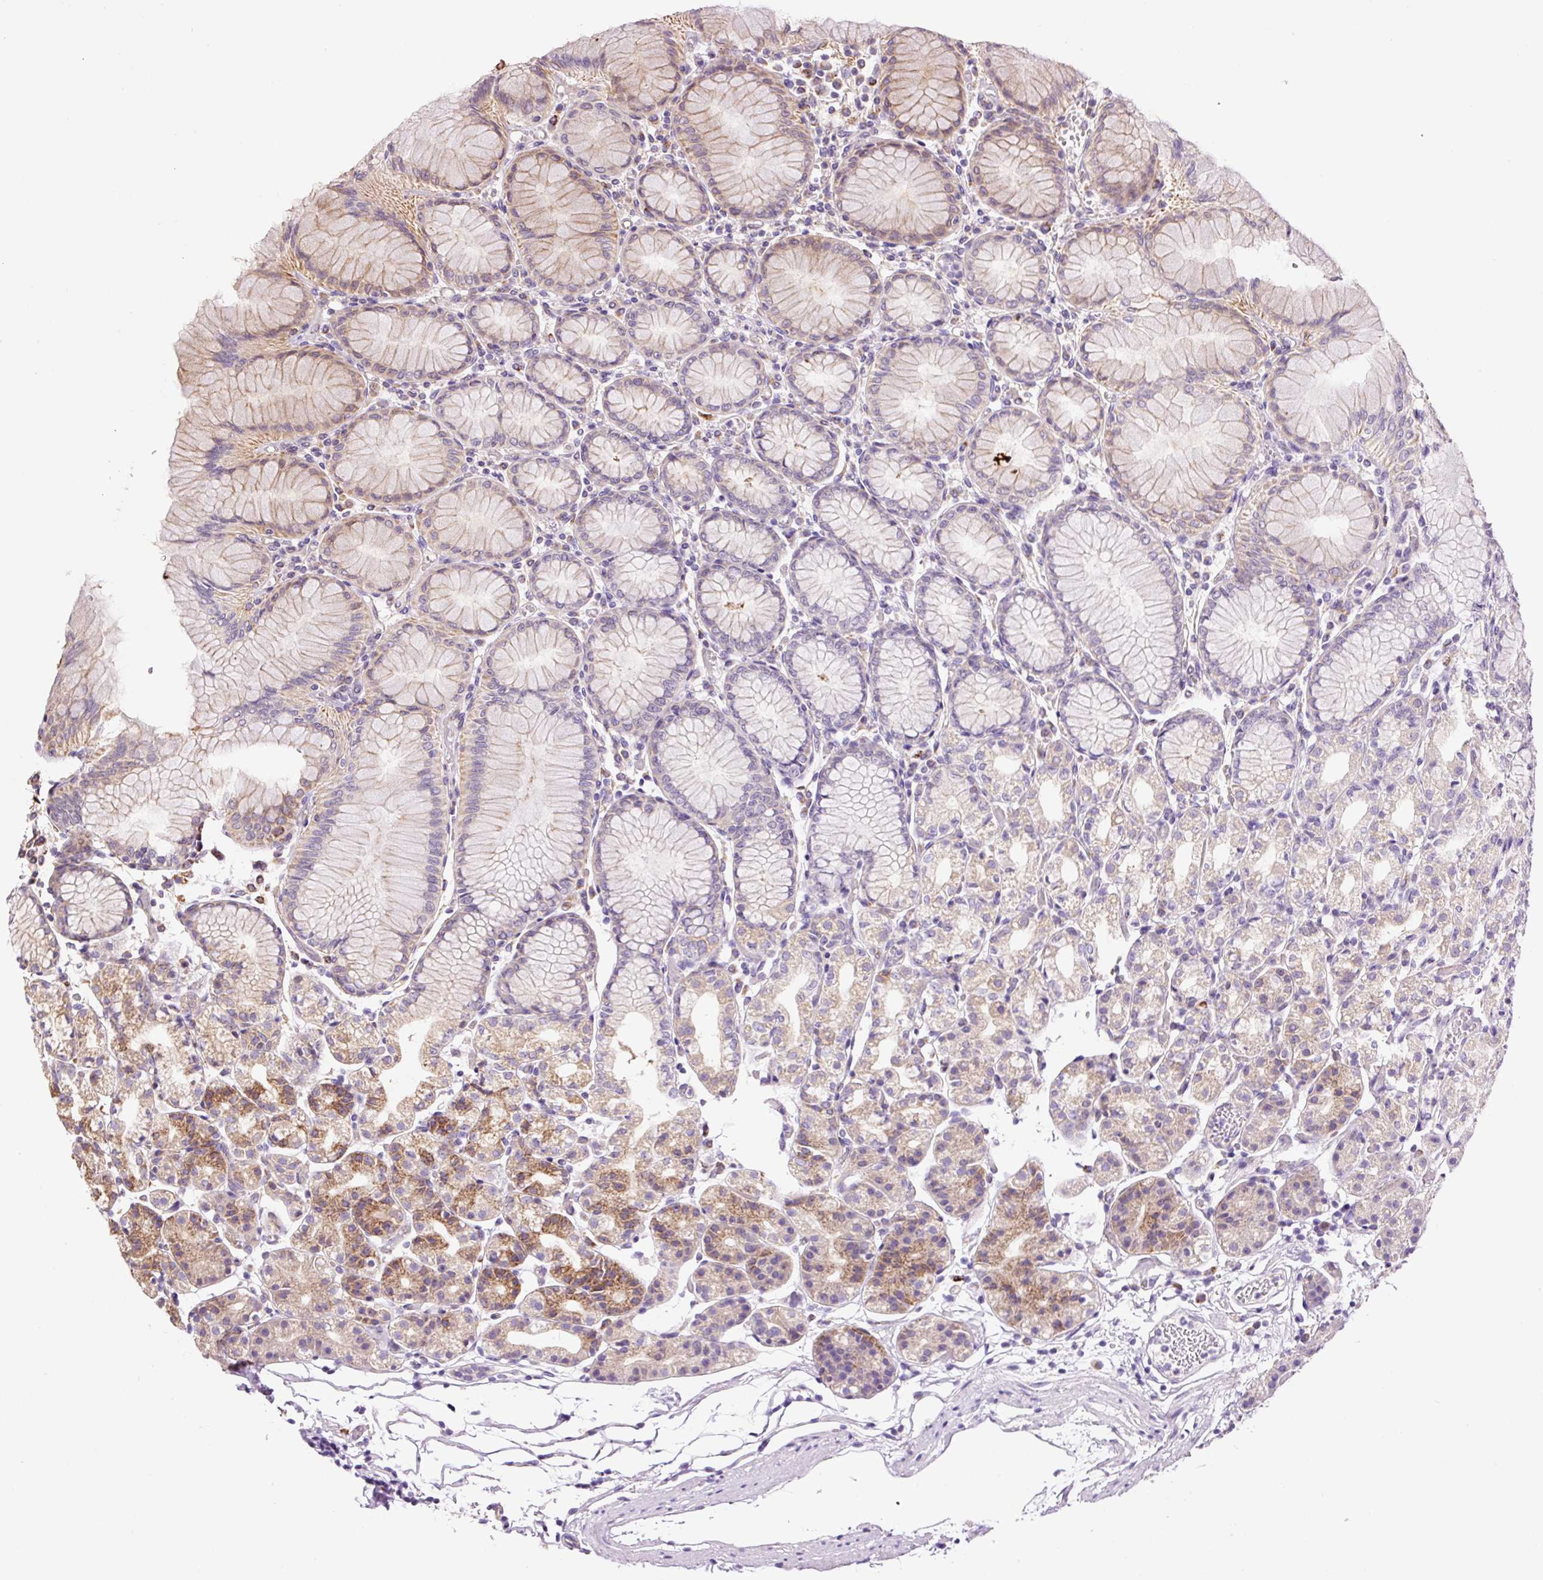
{"staining": {"intensity": "strong", "quantity": "<25%", "location": "cytoplasmic/membranous"}, "tissue": "stomach", "cell_type": "Glandular cells", "image_type": "normal", "snomed": [{"axis": "morphology", "description": "Normal tissue, NOS"}, {"axis": "topography", "description": "Stomach"}], "caption": "Strong cytoplasmic/membranous expression for a protein is present in approximately <25% of glandular cells of normal stomach using immunohistochemistry (IHC).", "gene": "PCK2", "patient": {"sex": "female", "age": 57}}